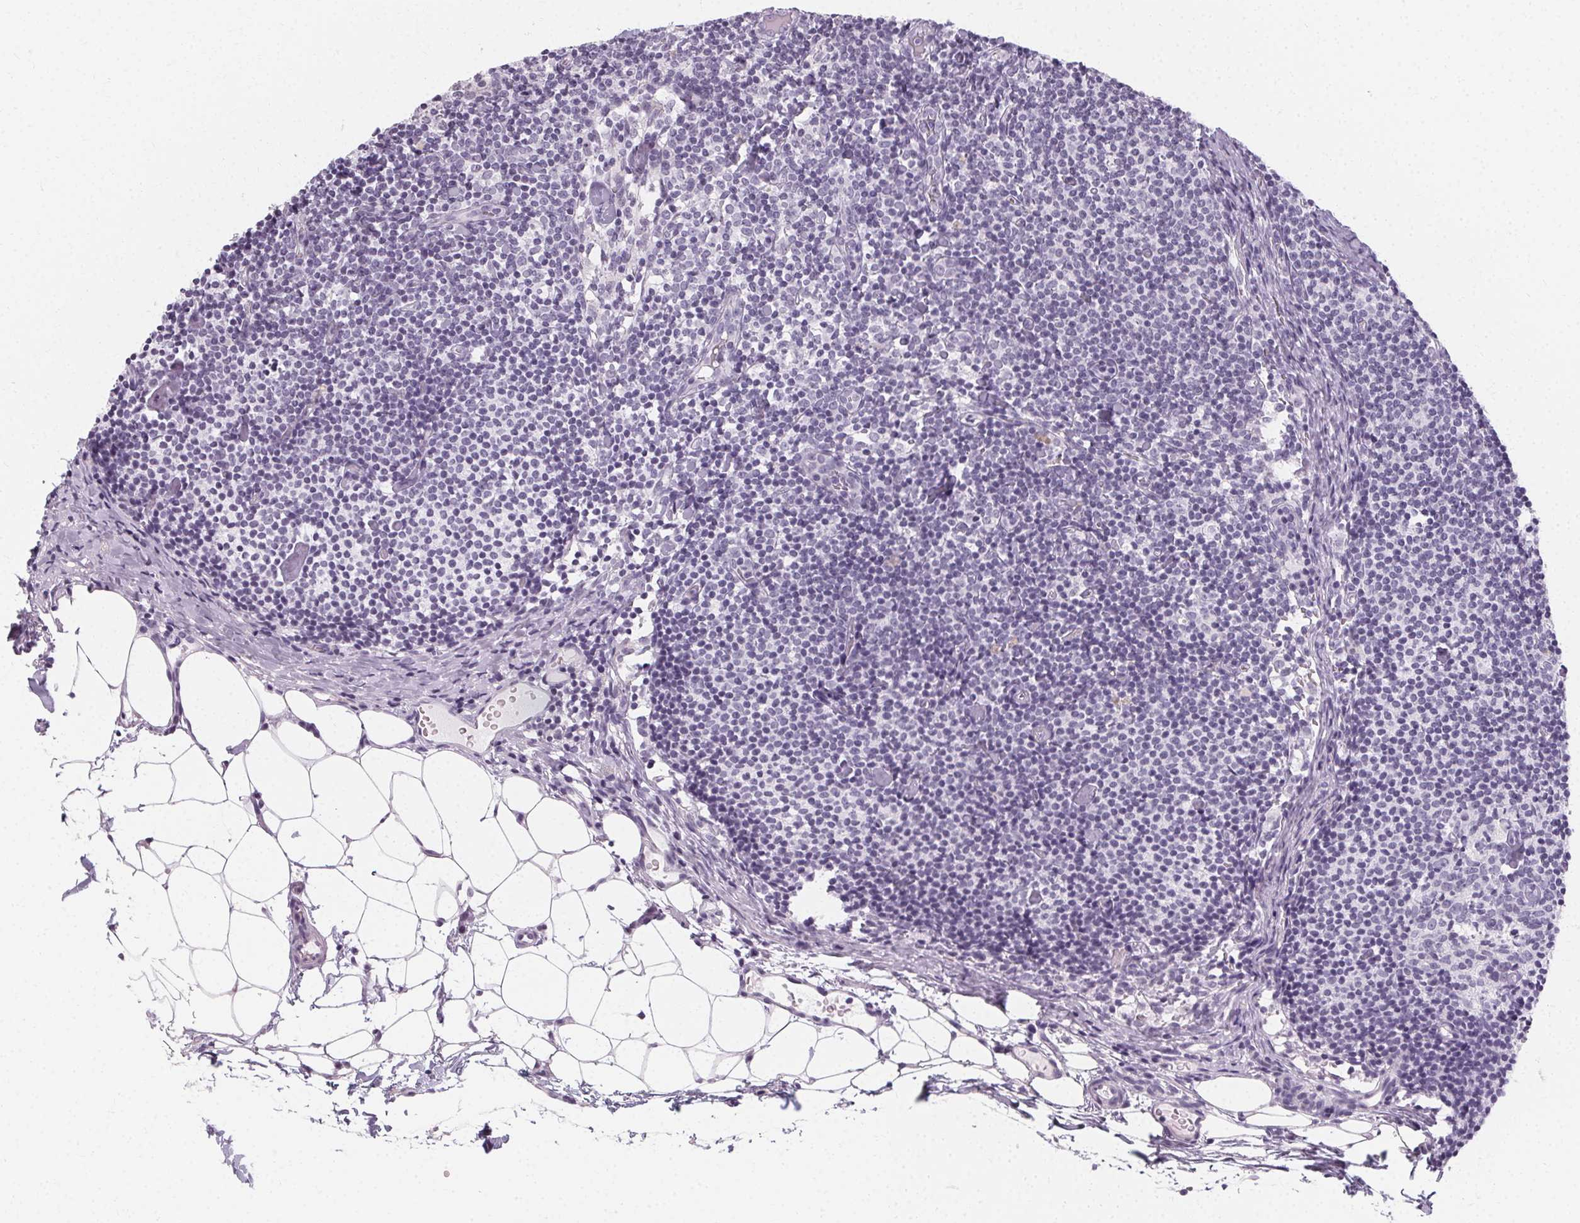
{"staining": {"intensity": "negative", "quantity": "none", "location": "none"}, "tissue": "lymph node", "cell_type": "Germinal center cells", "image_type": "normal", "snomed": [{"axis": "morphology", "description": "Normal tissue, NOS"}, {"axis": "topography", "description": "Lymph node"}], "caption": "This is an IHC image of normal lymph node. There is no staining in germinal center cells.", "gene": "SYNPR", "patient": {"sex": "female", "age": 41}}